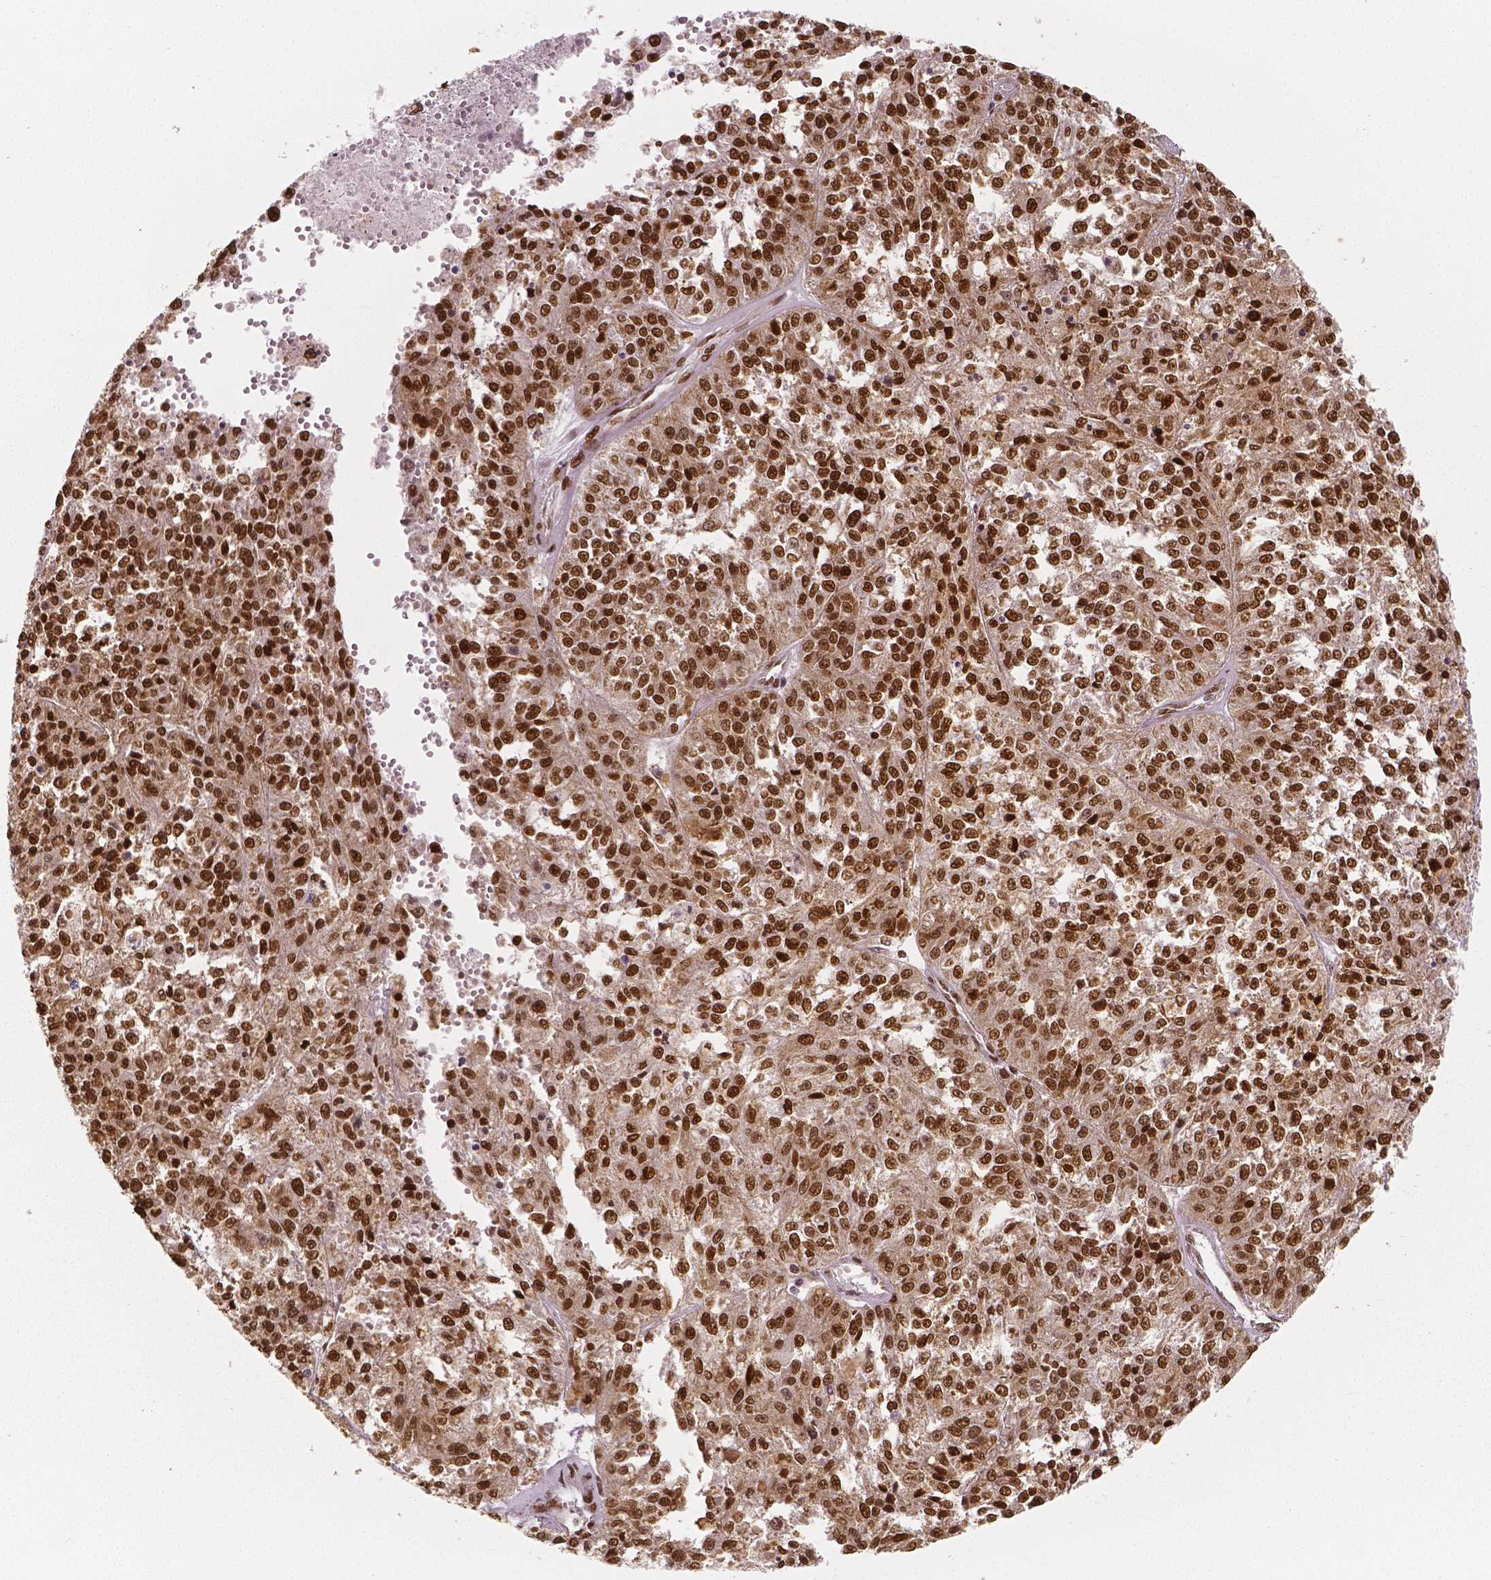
{"staining": {"intensity": "strong", "quantity": ">75%", "location": "nuclear"}, "tissue": "melanoma", "cell_type": "Tumor cells", "image_type": "cancer", "snomed": [{"axis": "morphology", "description": "Malignant melanoma, Metastatic site"}, {"axis": "topography", "description": "Lymph node"}], "caption": "Human malignant melanoma (metastatic site) stained for a protein (brown) shows strong nuclear positive staining in about >75% of tumor cells.", "gene": "NUCKS1", "patient": {"sex": "female", "age": 64}}